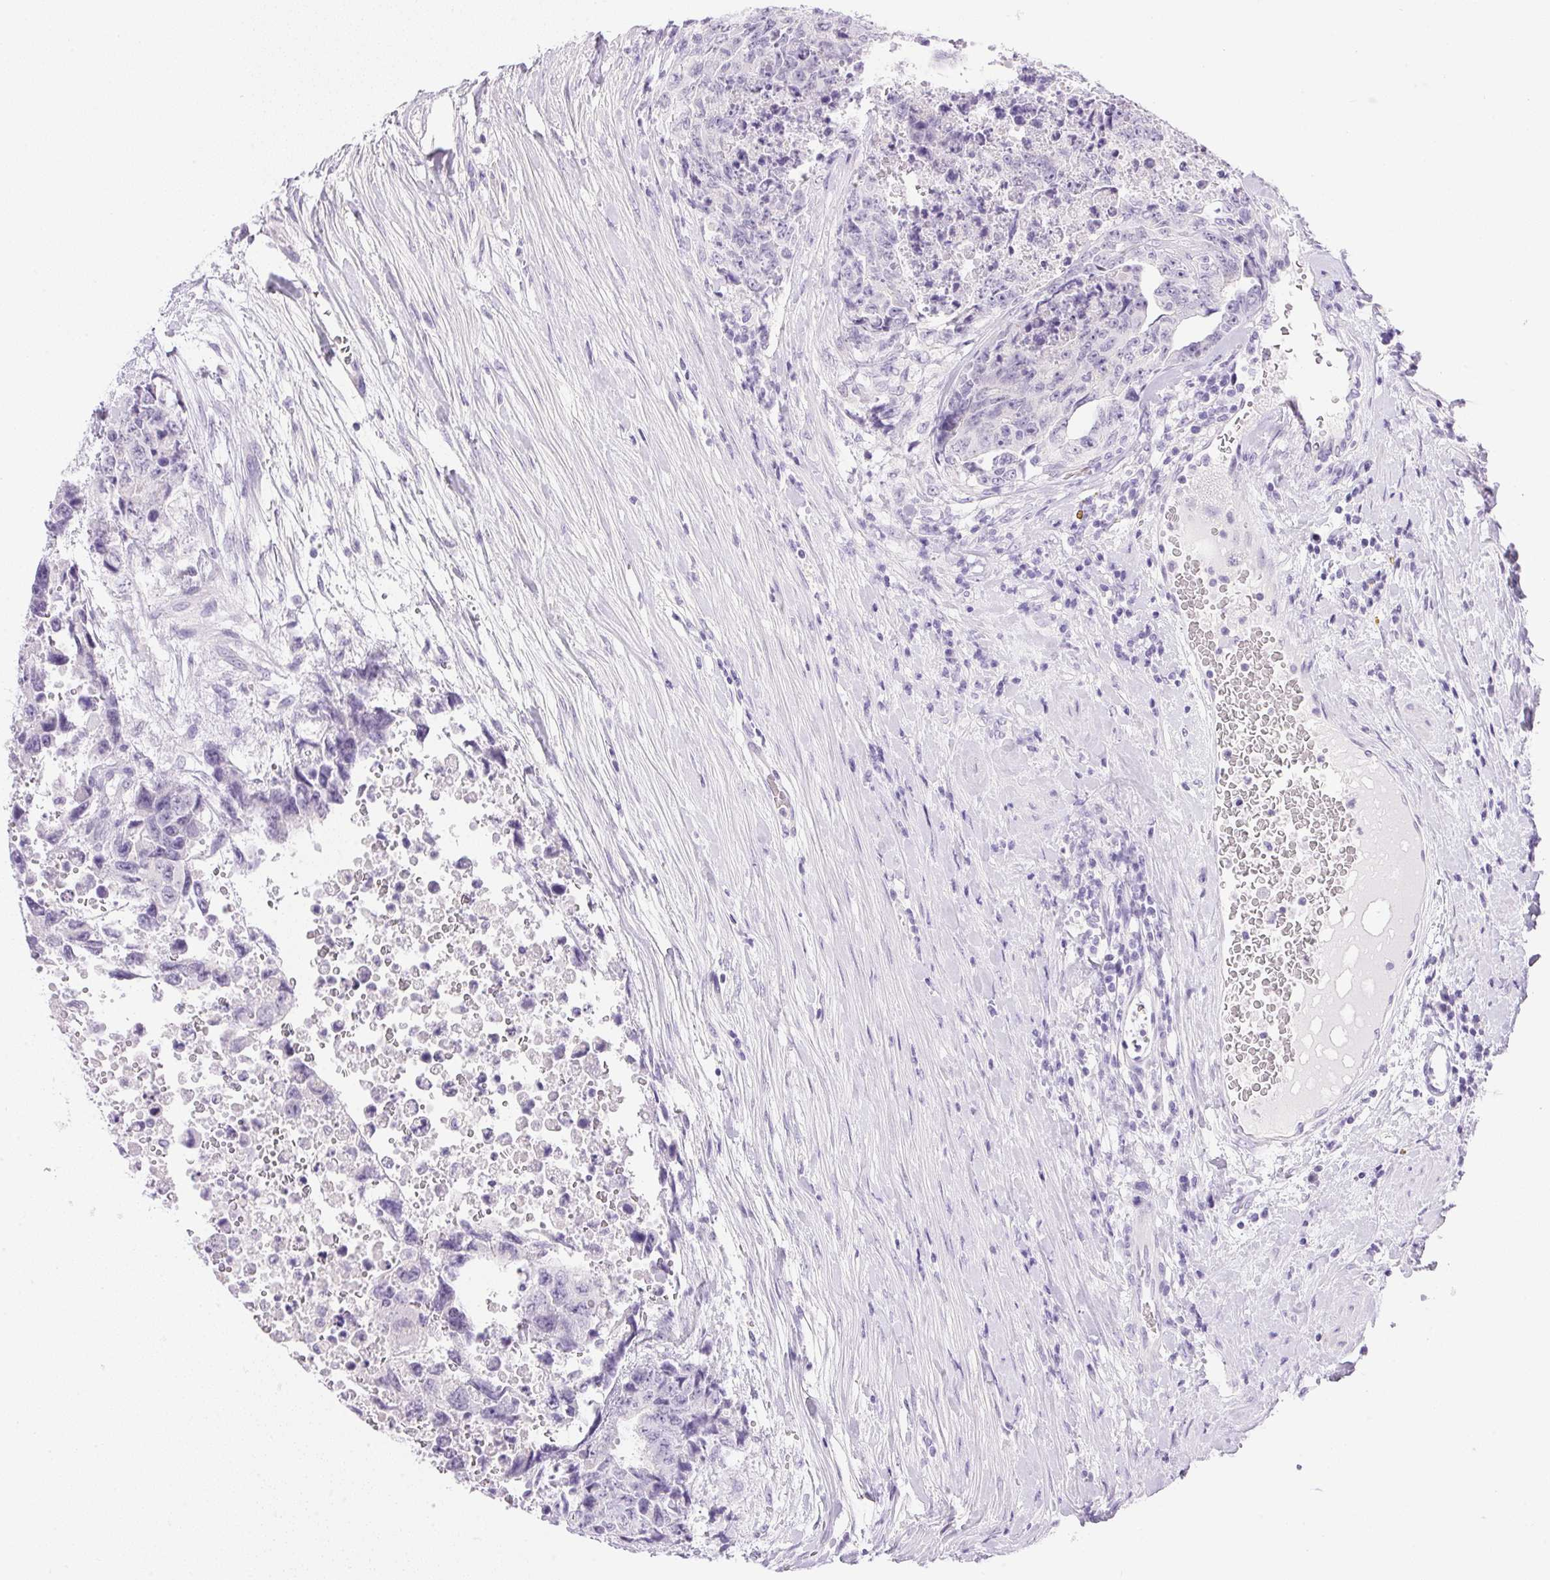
{"staining": {"intensity": "negative", "quantity": "none", "location": "none"}, "tissue": "testis cancer", "cell_type": "Tumor cells", "image_type": "cancer", "snomed": [{"axis": "morphology", "description": "Carcinoma, Embryonal, NOS"}, {"axis": "topography", "description": "Testis"}], "caption": "DAB (3,3'-diaminobenzidine) immunohistochemical staining of human testis cancer demonstrates no significant staining in tumor cells. Brightfield microscopy of immunohistochemistry (IHC) stained with DAB (brown) and hematoxylin (blue), captured at high magnification.", "gene": "ATP6V0A4", "patient": {"sex": "male", "age": 24}}